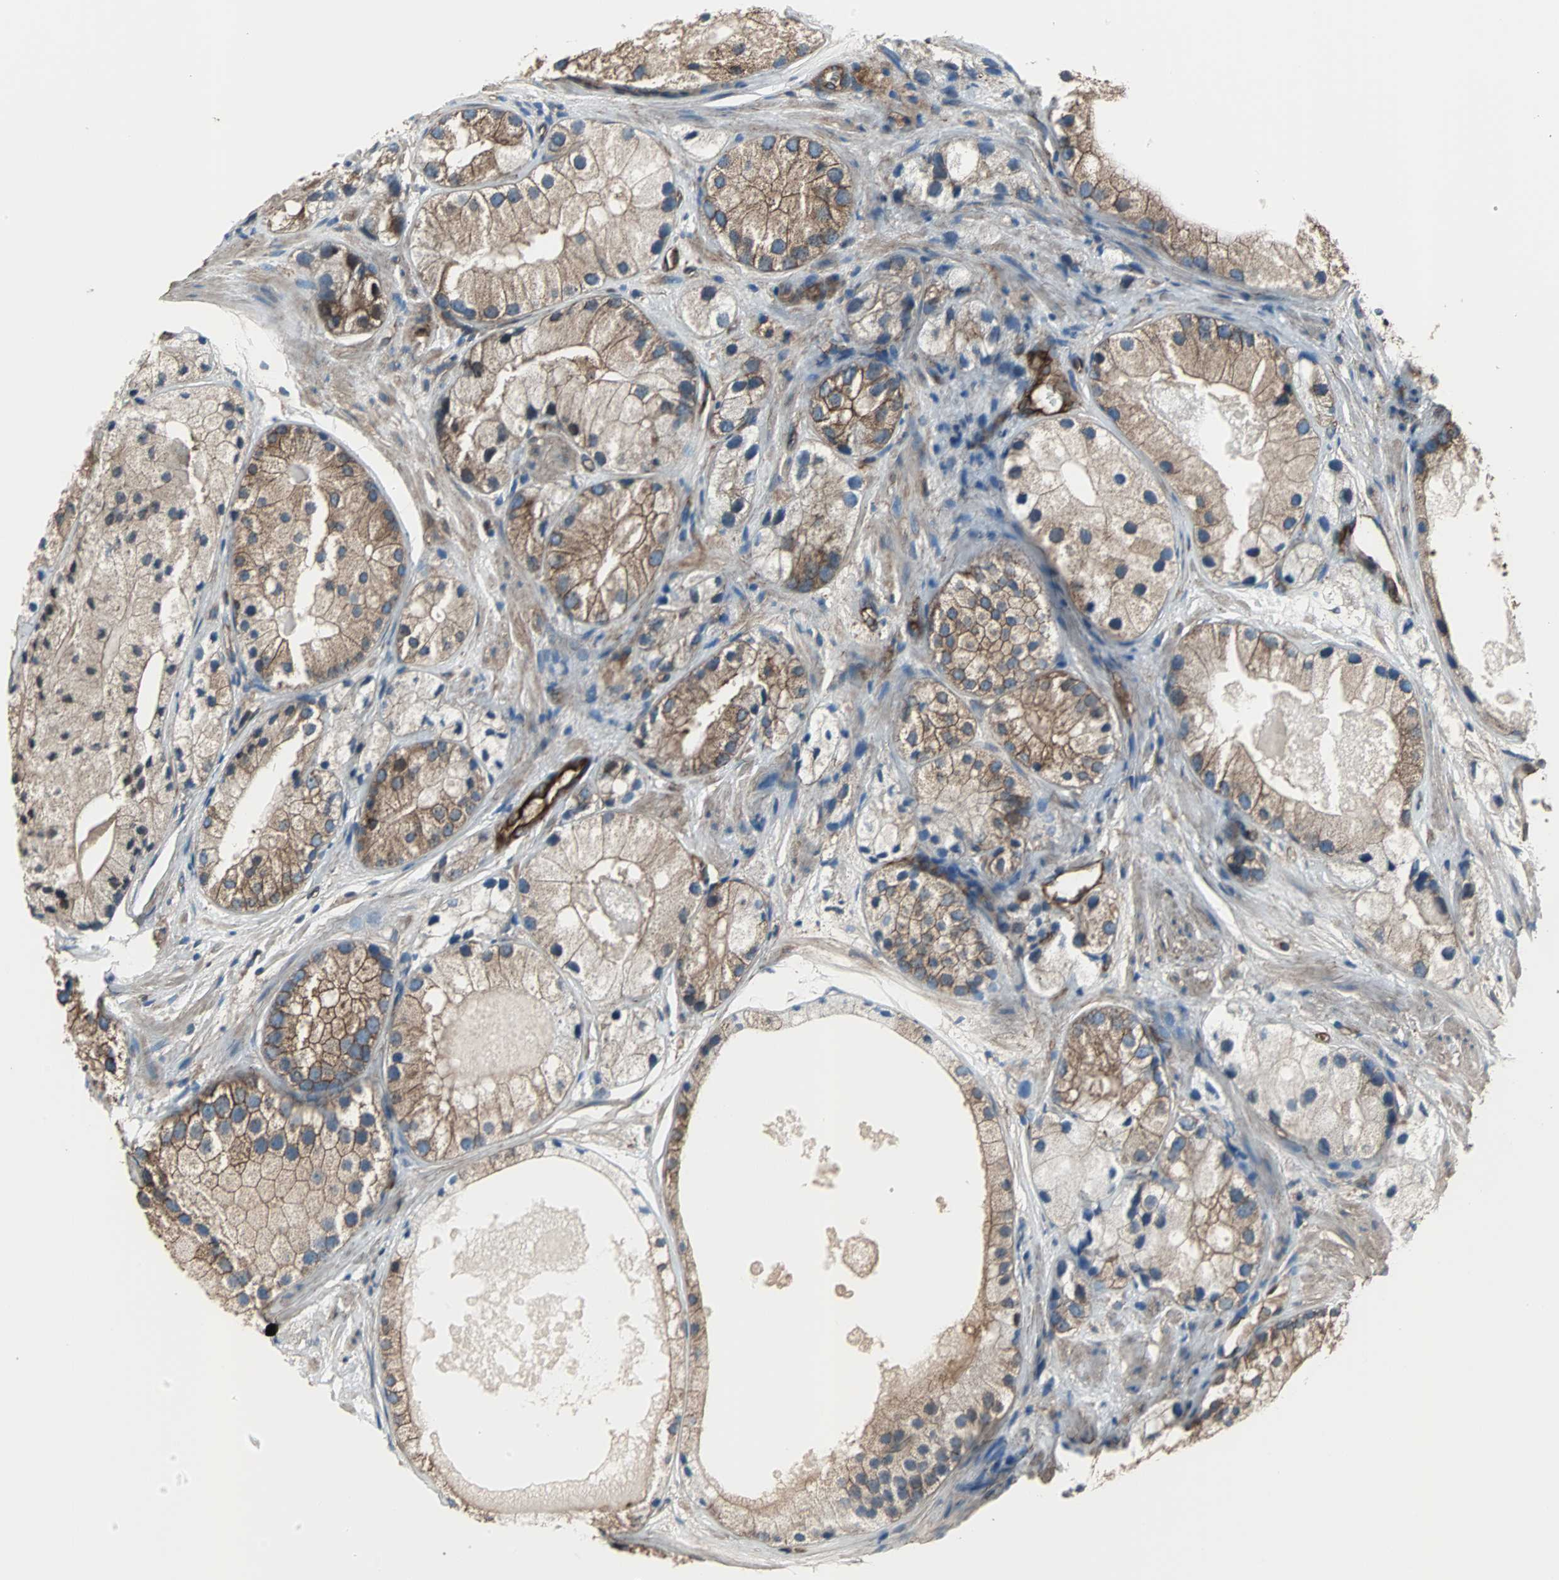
{"staining": {"intensity": "moderate", "quantity": ">75%", "location": "cytoplasmic/membranous"}, "tissue": "prostate cancer", "cell_type": "Tumor cells", "image_type": "cancer", "snomed": [{"axis": "morphology", "description": "Adenocarcinoma, Low grade"}, {"axis": "topography", "description": "Prostate"}], "caption": "A histopathology image of human prostate adenocarcinoma (low-grade) stained for a protein reveals moderate cytoplasmic/membranous brown staining in tumor cells.", "gene": "ACTN1", "patient": {"sex": "male", "age": 69}}